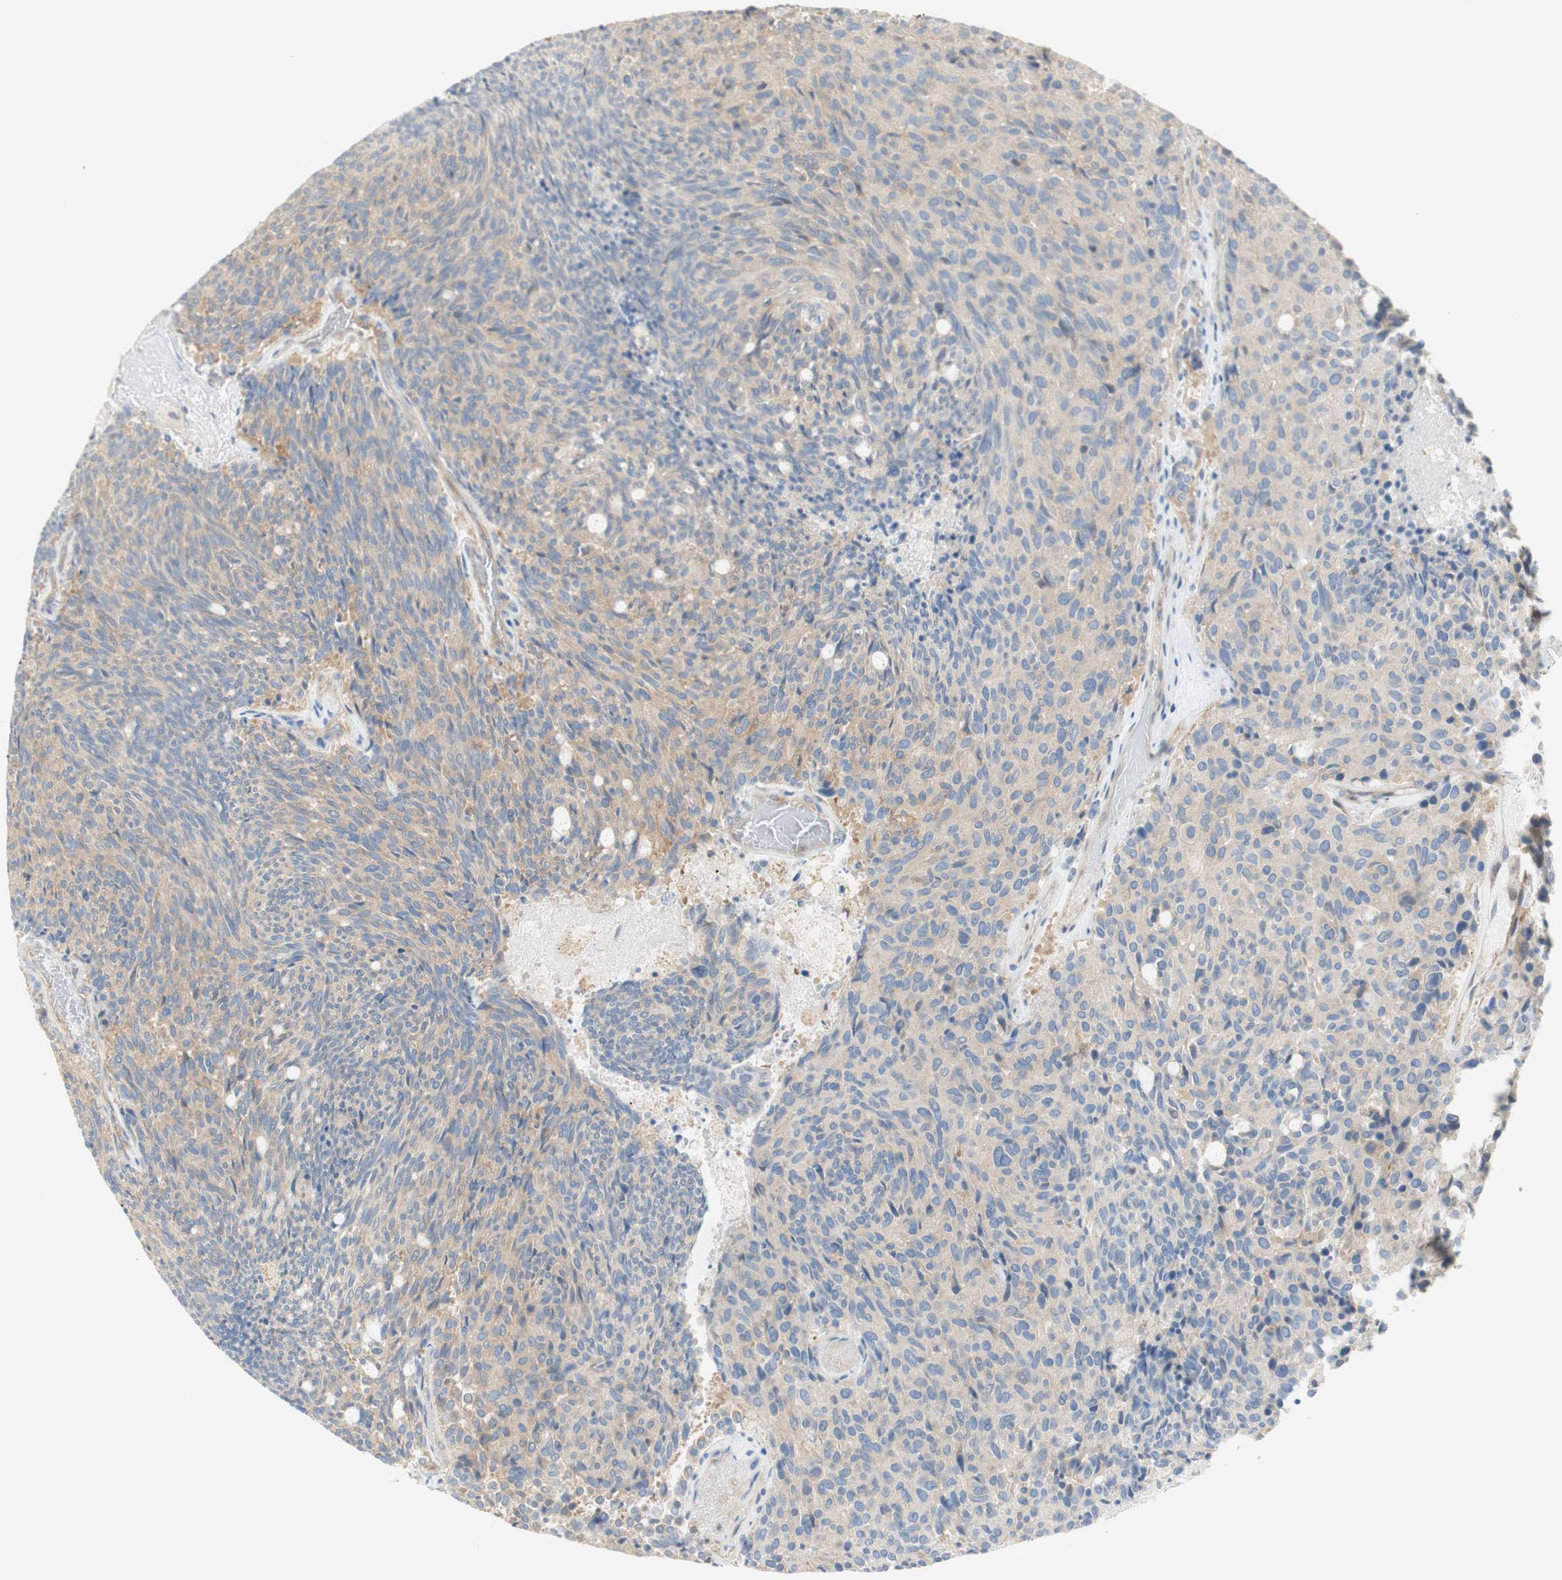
{"staining": {"intensity": "moderate", "quantity": ">75%", "location": "cytoplasmic/membranous"}, "tissue": "carcinoid", "cell_type": "Tumor cells", "image_type": "cancer", "snomed": [{"axis": "morphology", "description": "Carcinoid, malignant, NOS"}, {"axis": "topography", "description": "Pancreas"}], "caption": "A micrograph showing moderate cytoplasmic/membranous expression in about >75% of tumor cells in carcinoid, as visualized by brown immunohistochemical staining.", "gene": "IKBKG", "patient": {"sex": "female", "age": 54}}